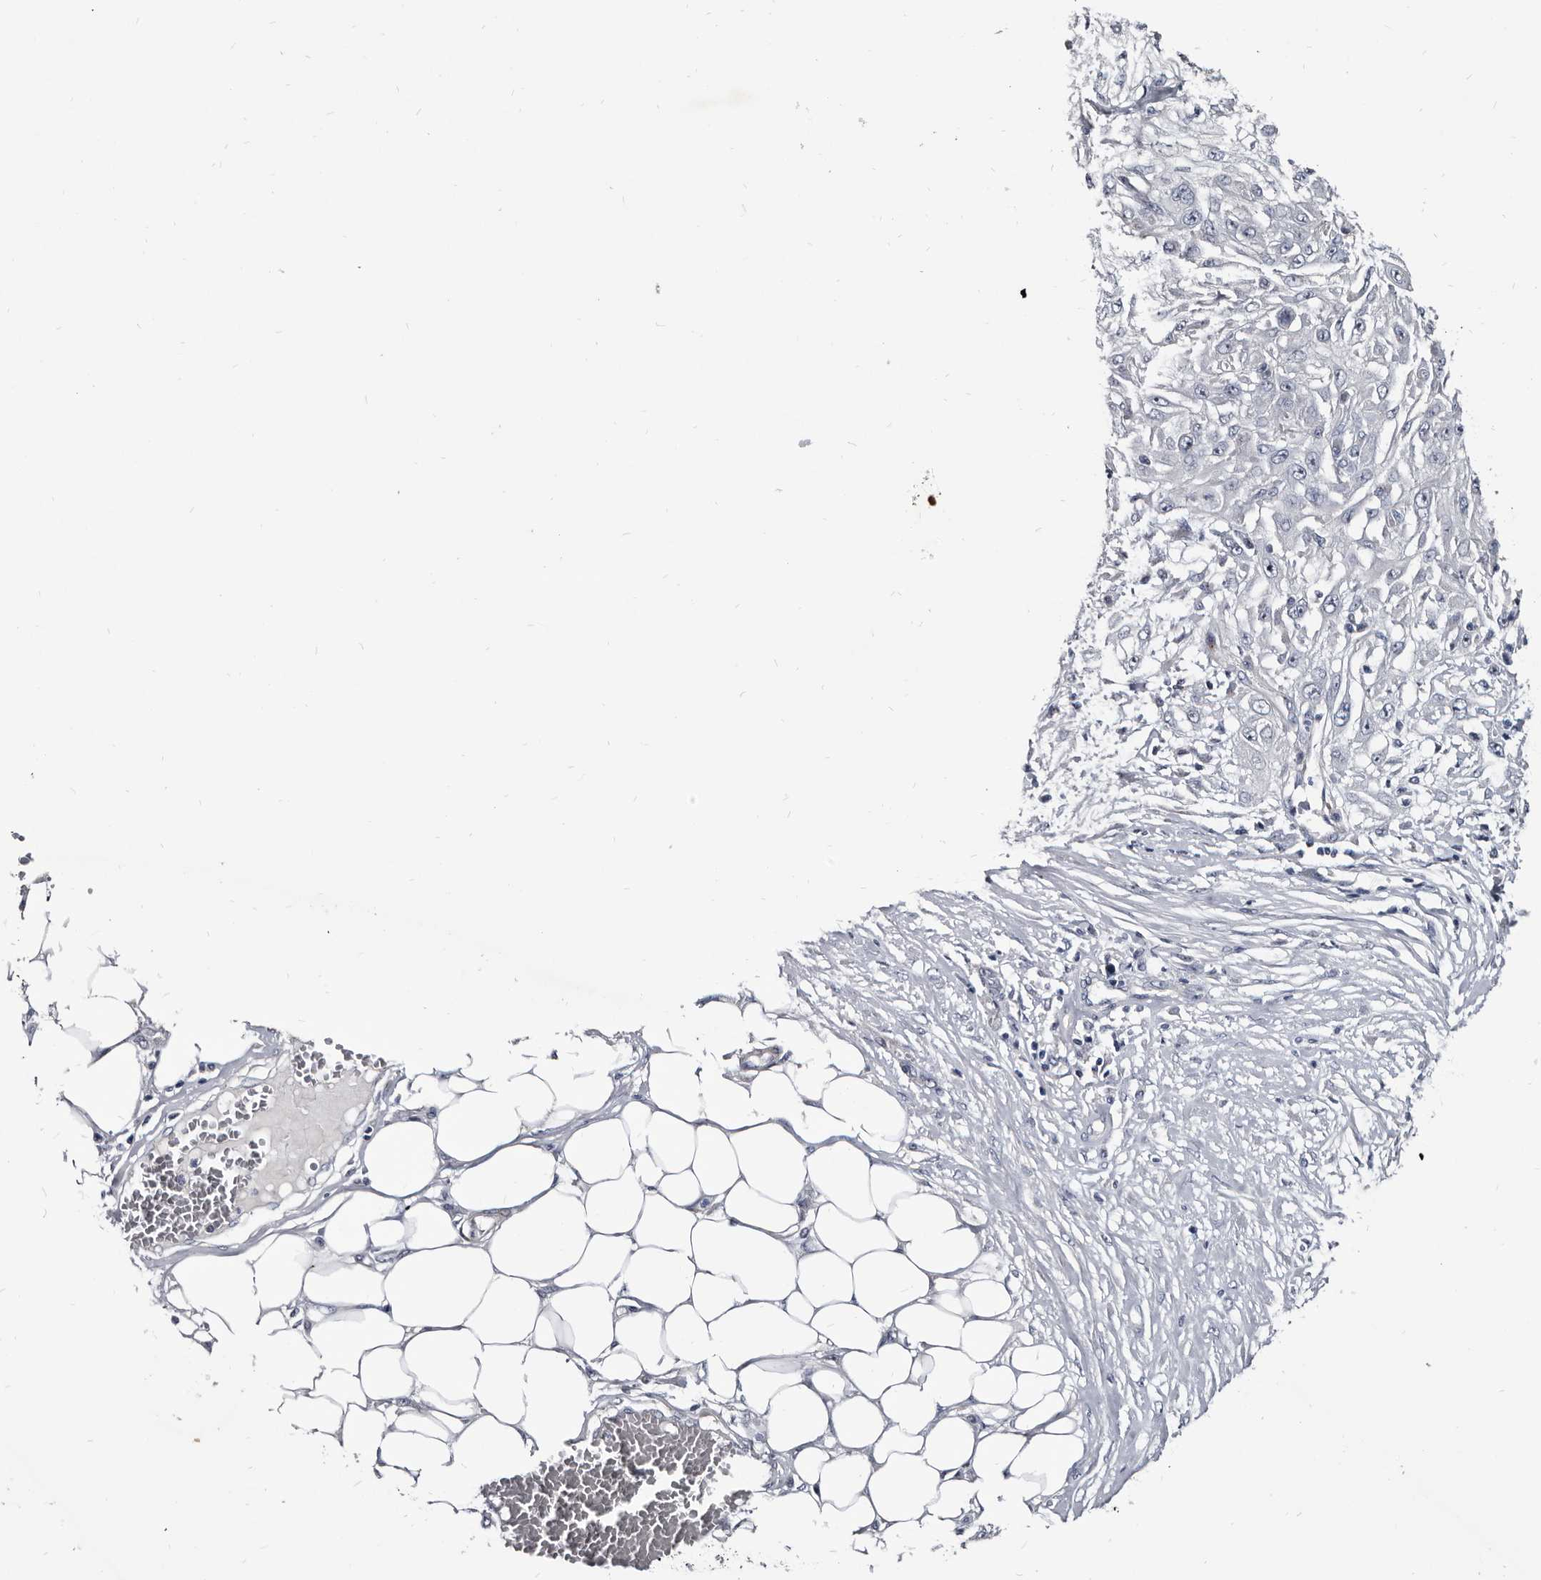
{"staining": {"intensity": "negative", "quantity": "none", "location": "none"}, "tissue": "skin cancer", "cell_type": "Tumor cells", "image_type": "cancer", "snomed": [{"axis": "morphology", "description": "Squamous cell carcinoma, NOS"}, {"axis": "morphology", "description": "Squamous cell carcinoma, metastatic, NOS"}, {"axis": "topography", "description": "Skin"}, {"axis": "topography", "description": "Lymph node"}], "caption": "Photomicrograph shows no protein positivity in tumor cells of squamous cell carcinoma (skin) tissue.", "gene": "PRSS8", "patient": {"sex": "male", "age": 75}}